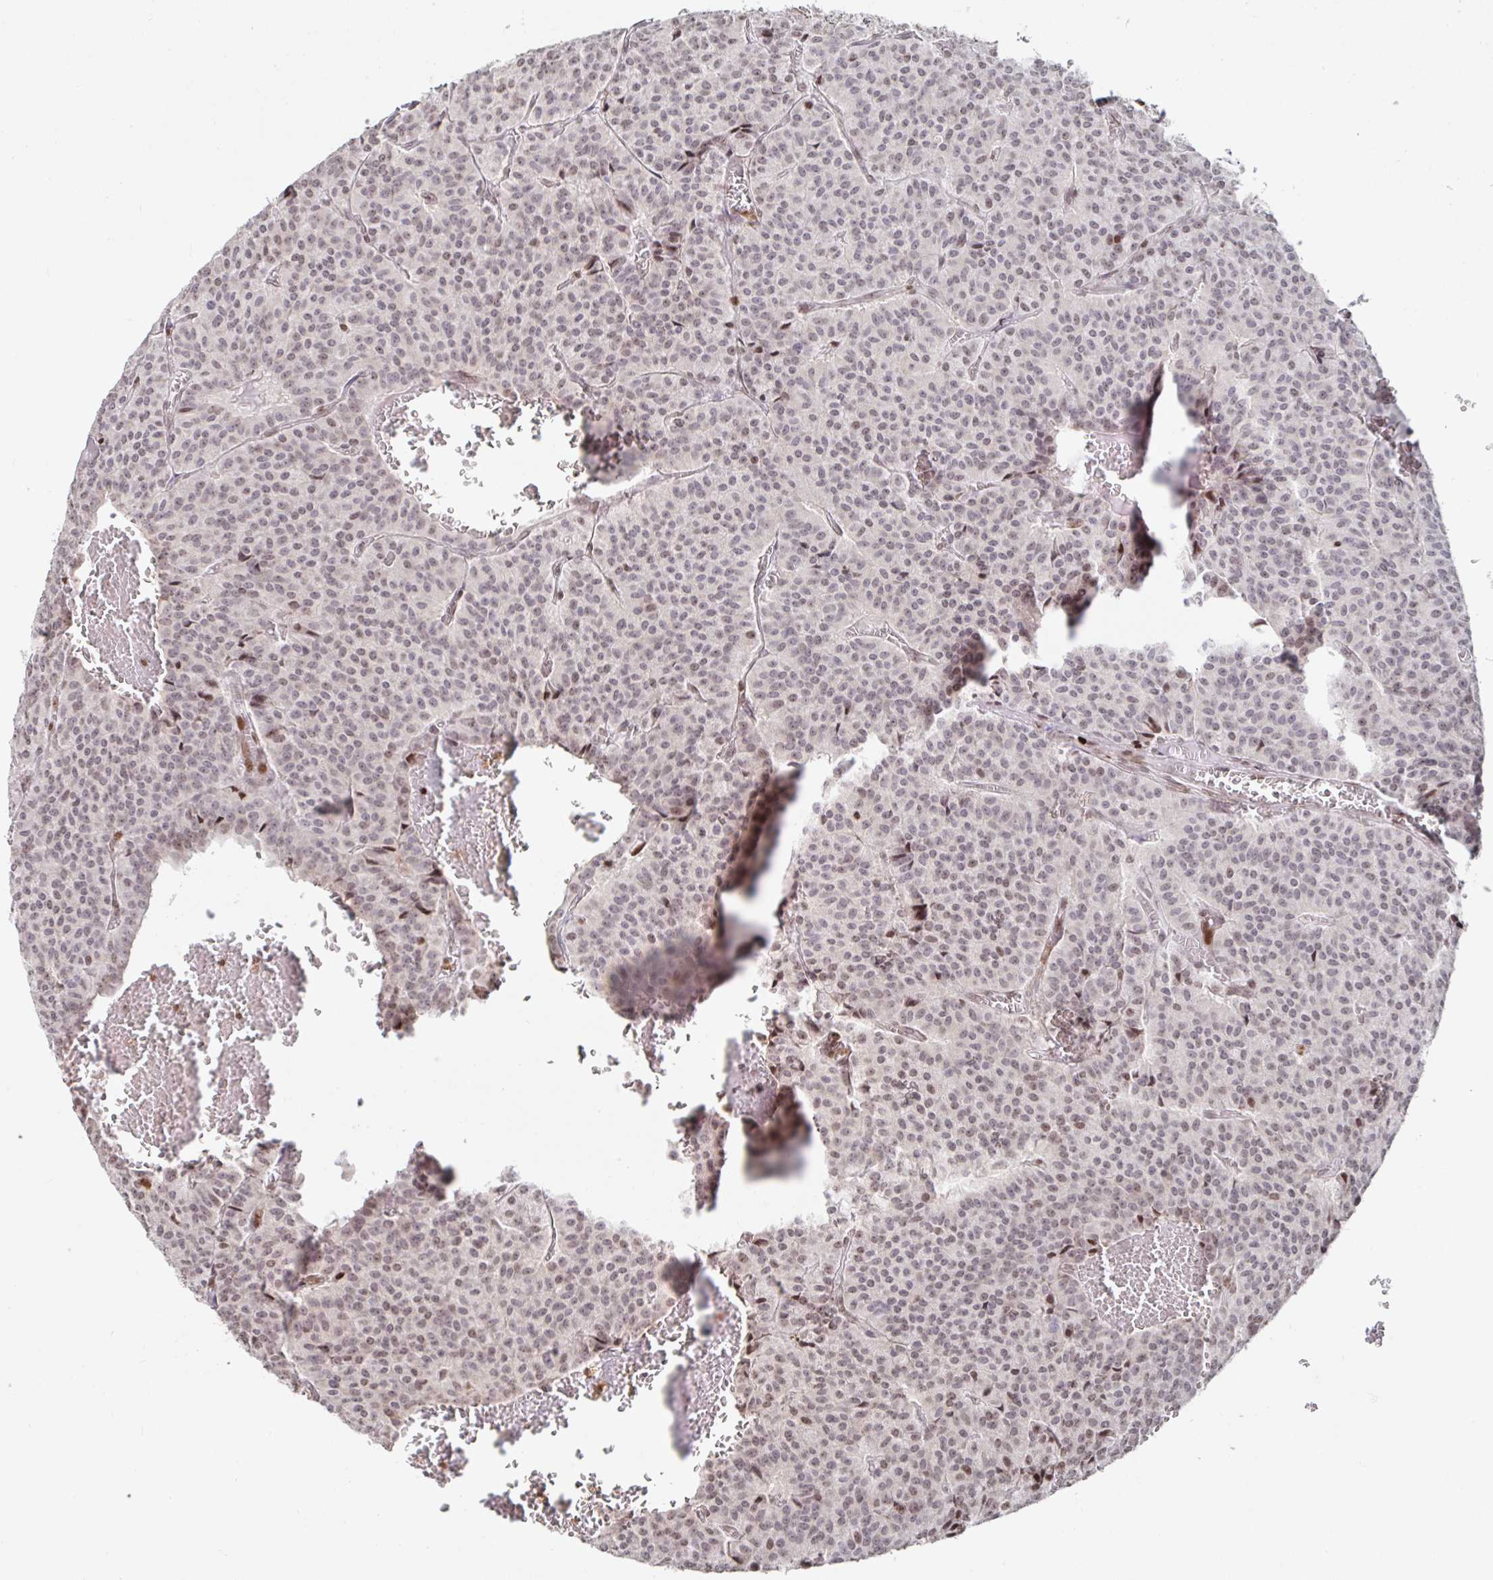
{"staining": {"intensity": "weak", "quantity": ">75%", "location": "nuclear"}, "tissue": "carcinoid", "cell_type": "Tumor cells", "image_type": "cancer", "snomed": [{"axis": "morphology", "description": "Carcinoid, malignant, NOS"}, {"axis": "topography", "description": "Lung"}], "caption": "Human malignant carcinoid stained with a protein marker demonstrates weak staining in tumor cells.", "gene": "C19orf53", "patient": {"sex": "male", "age": 70}}